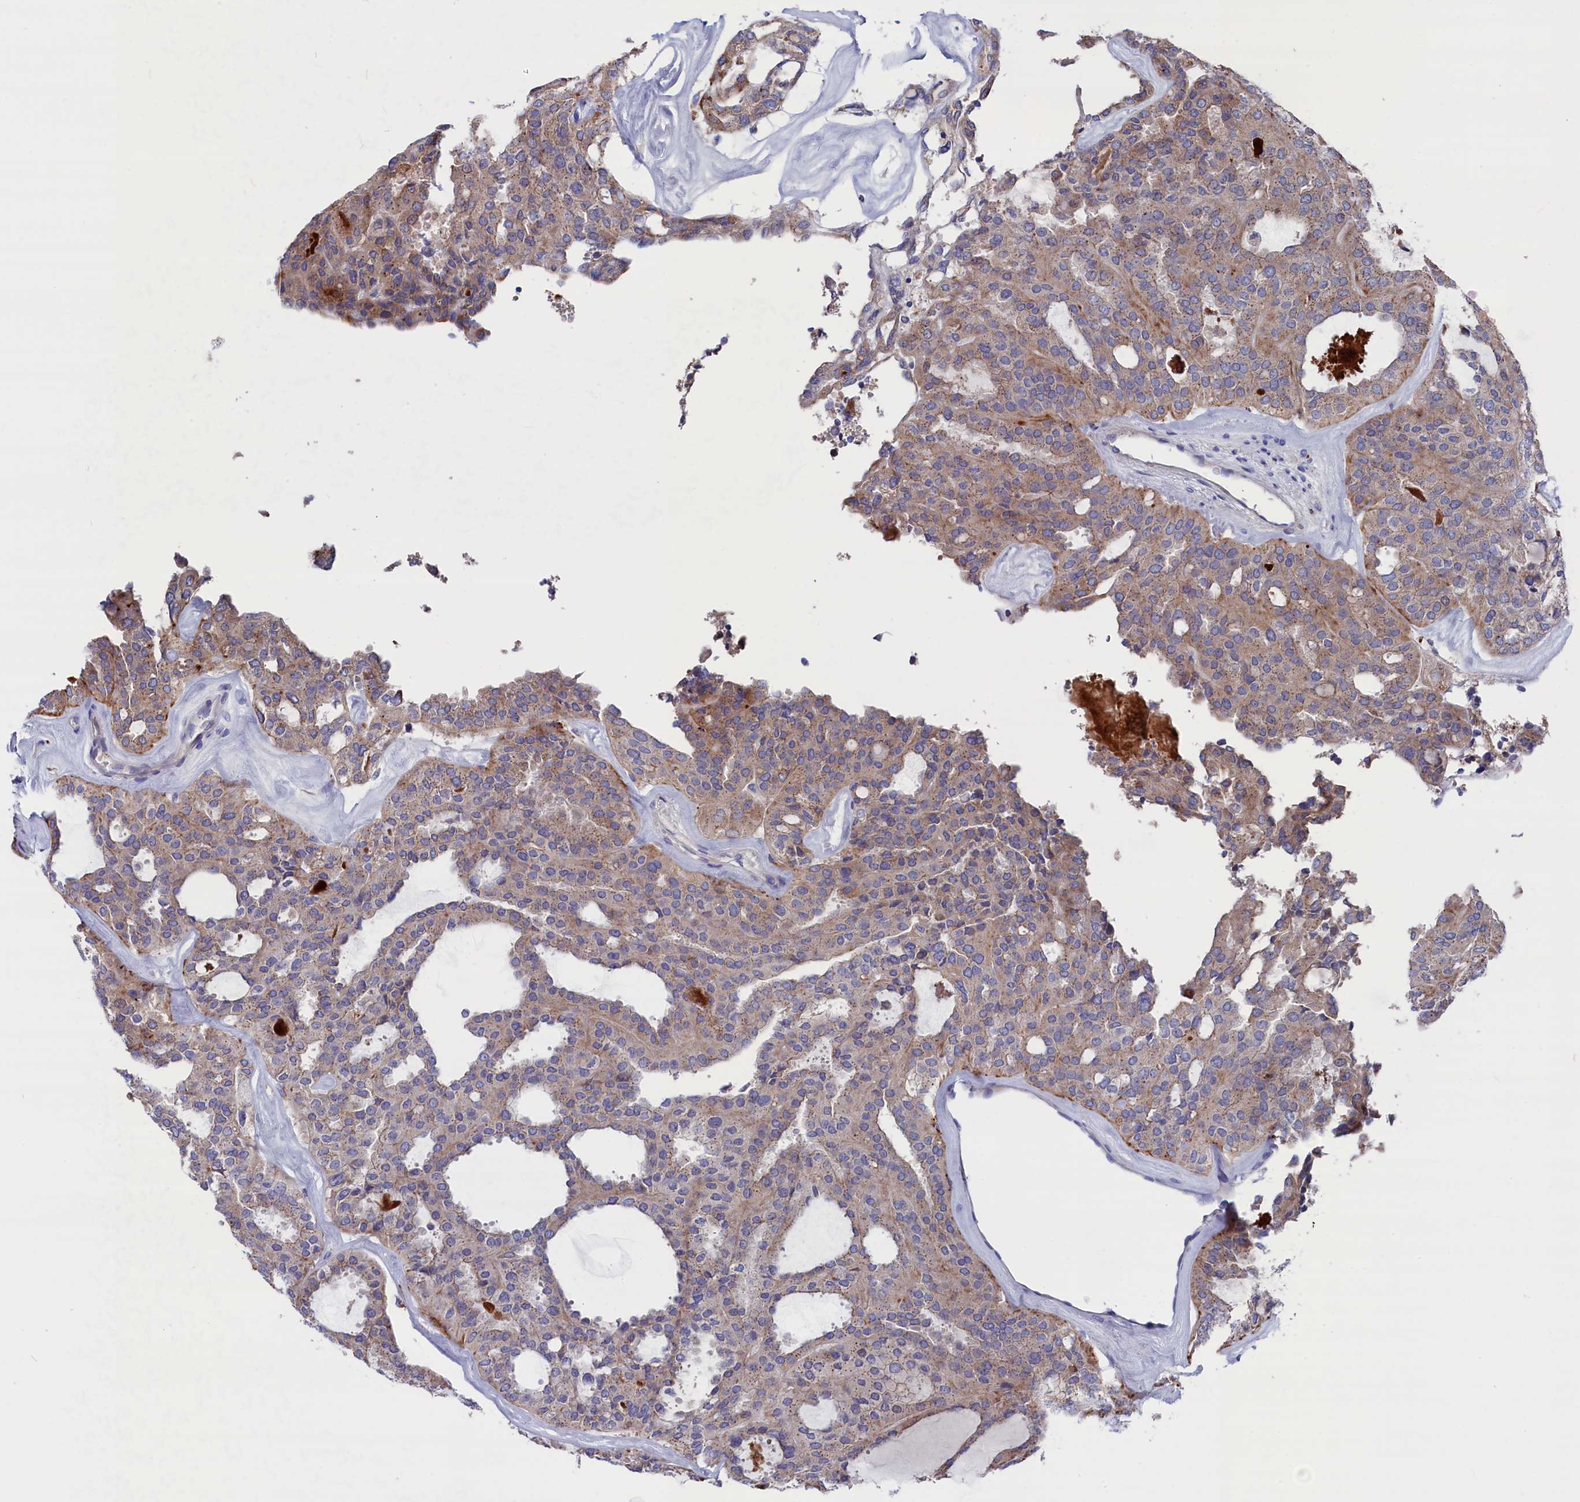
{"staining": {"intensity": "moderate", "quantity": ">75%", "location": "cytoplasmic/membranous"}, "tissue": "thyroid cancer", "cell_type": "Tumor cells", "image_type": "cancer", "snomed": [{"axis": "morphology", "description": "Follicular adenoma carcinoma, NOS"}, {"axis": "topography", "description": "Thyroid gland"}], "caption": "Immunohistochemistry (IHC) of human follicular adenoma carcinoma (thyroid) reveals medium levels of moderate cytoplasmic/membranous positivity in approximately >75% of tumor cells.", "gene": "NUDT7", "patient": {"sex": "male", "age": 75}}